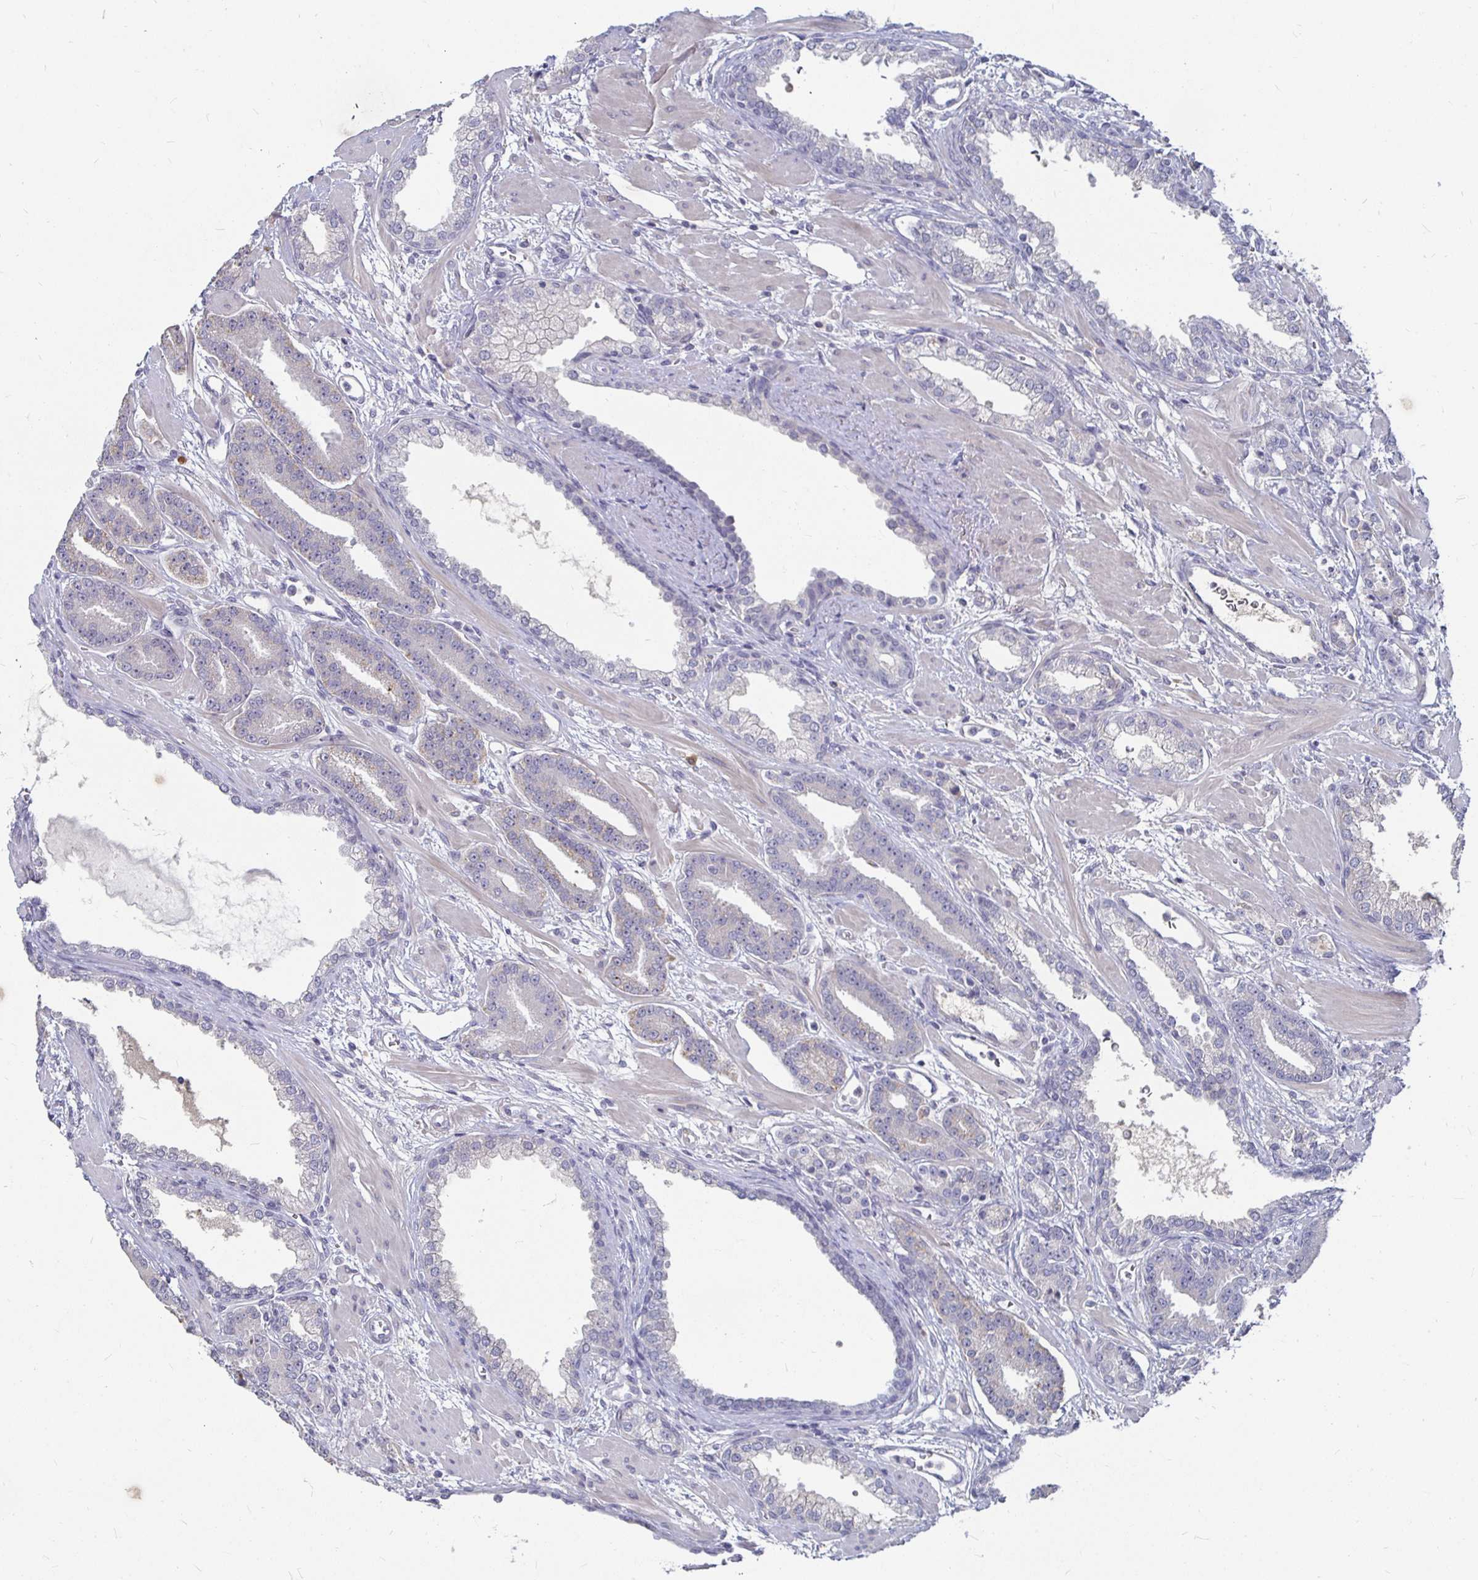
{"staining": {"intensity": "negative", "quantity": "none", "location": "none"}, "tissue": "prostate cancer", "cell_type": "Tumor cells", "image_type": "cancer", "snomed": [{"axis": "morphology", "description": "Adenocarcinoma, High grade"}, {"axis": "topography", "description": "Prostate"}], "caption": "DAB immunohistochemical staining of human prostate cancer shows no significant positivity in tumor cells. The staining was performed using DAB (3,3'-diaminobenzidine) to visualize the protein expression in brown, while the nuclei were stained in blue with hematoxylin (Magnification: 20x).", "gene": "RNF144B", "patient": {"sex": "male", "age": 60}}